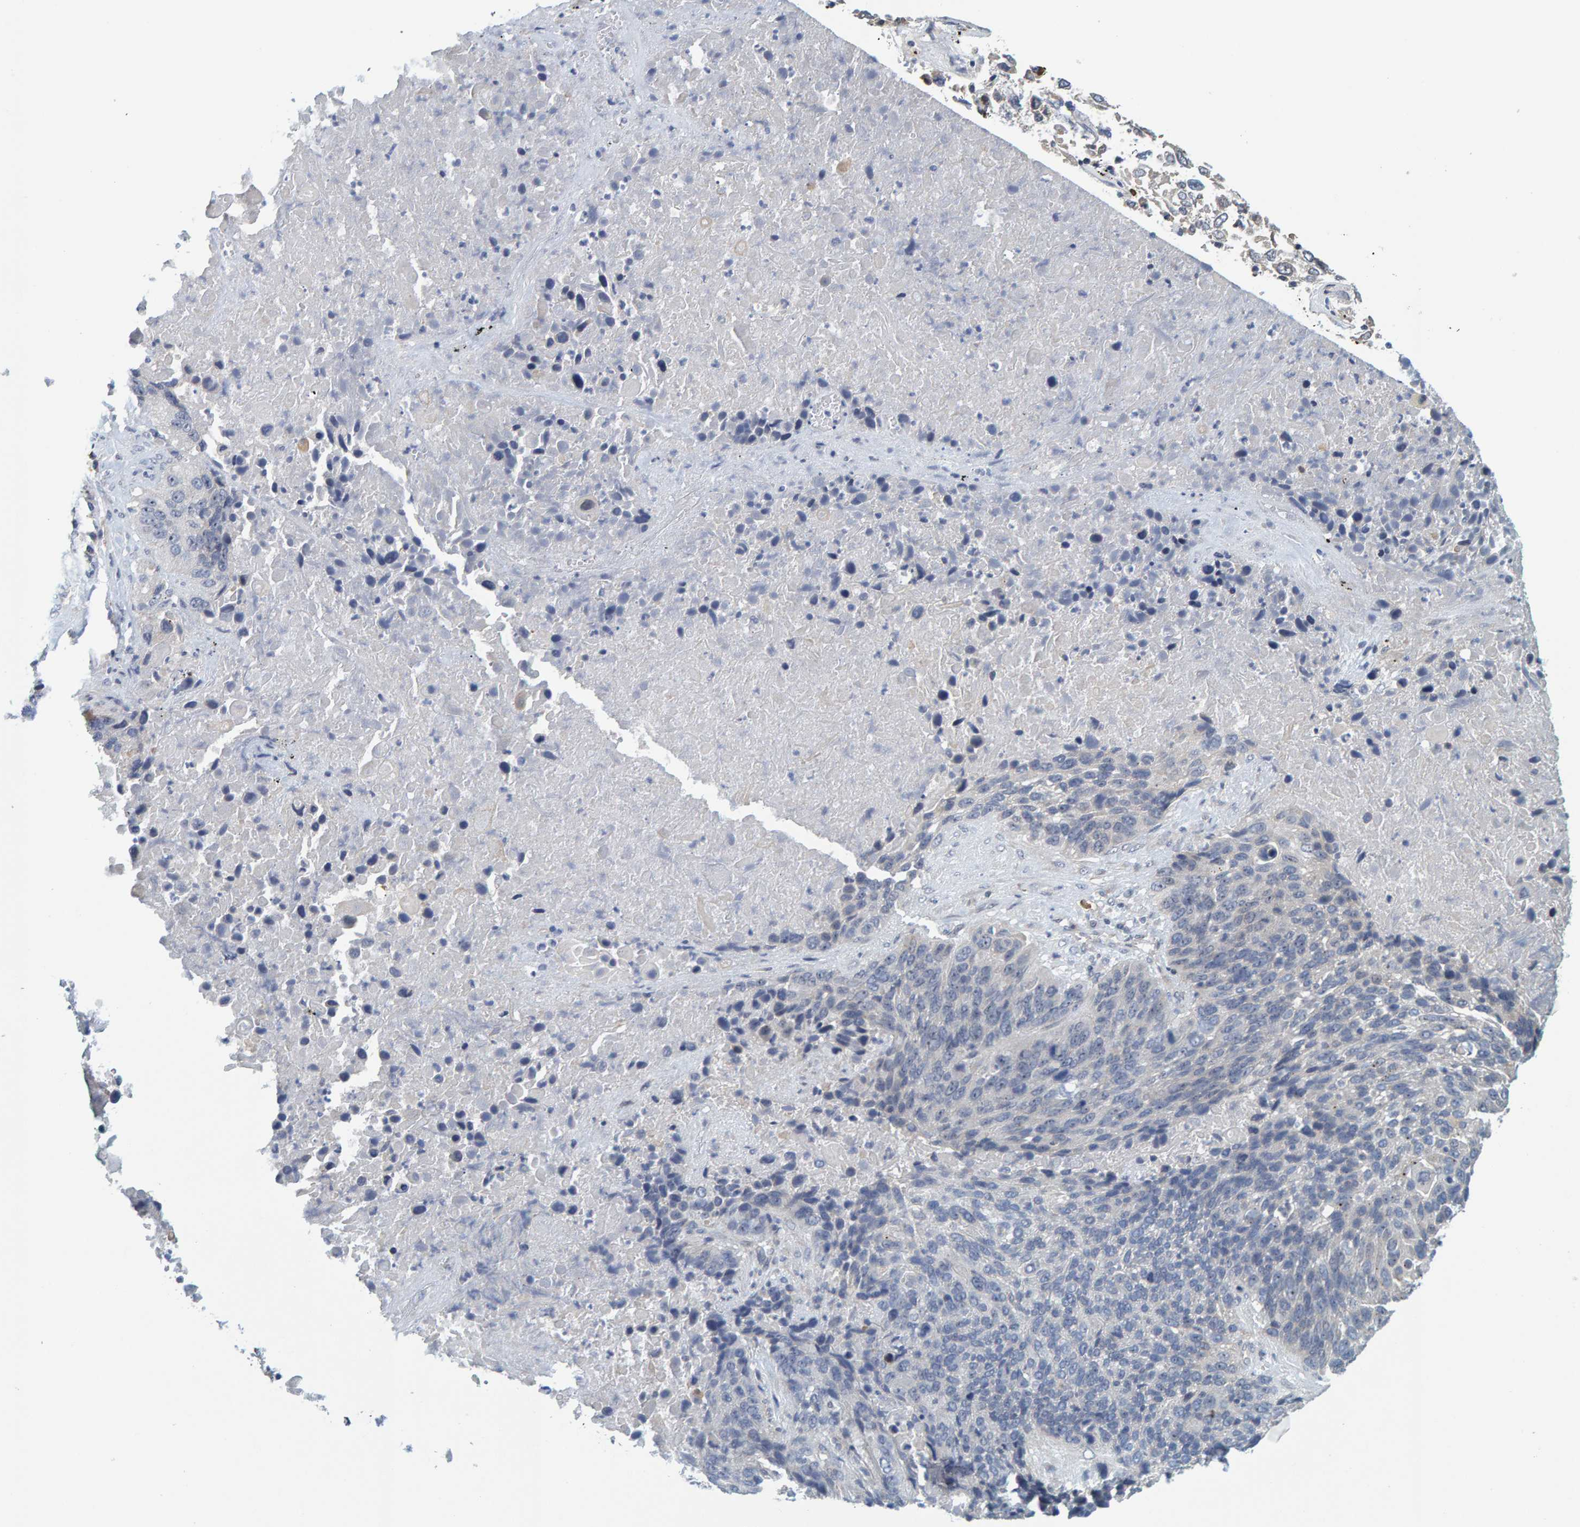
{"staining": {"intensity": "negative", "quantity": "none", "location": "none"}, "tissue": "lung cancer", "cell_type": "Tumor cells", "image_type": "cancer", "snomed": [{"axis": "morphology", "description": "Squamous cell carcinoma, NOS"}, {"axis": "topography", "description": "Lung"}], "caption": "IHC photomicrograph of neoplastic tissue: human lung cancer stained with DAB (3,3'-diaminobenzidine) demonstrates no significant protein positivity in tumor cells. (Stains: DAB (3,3'-diaminobenzidine) IHC with hematoxylin counter stain, Microscopy: brightfield microscopy at high magnification).", "gene": "ZNF77", "patient": {"sex": "male", "age": 65}}